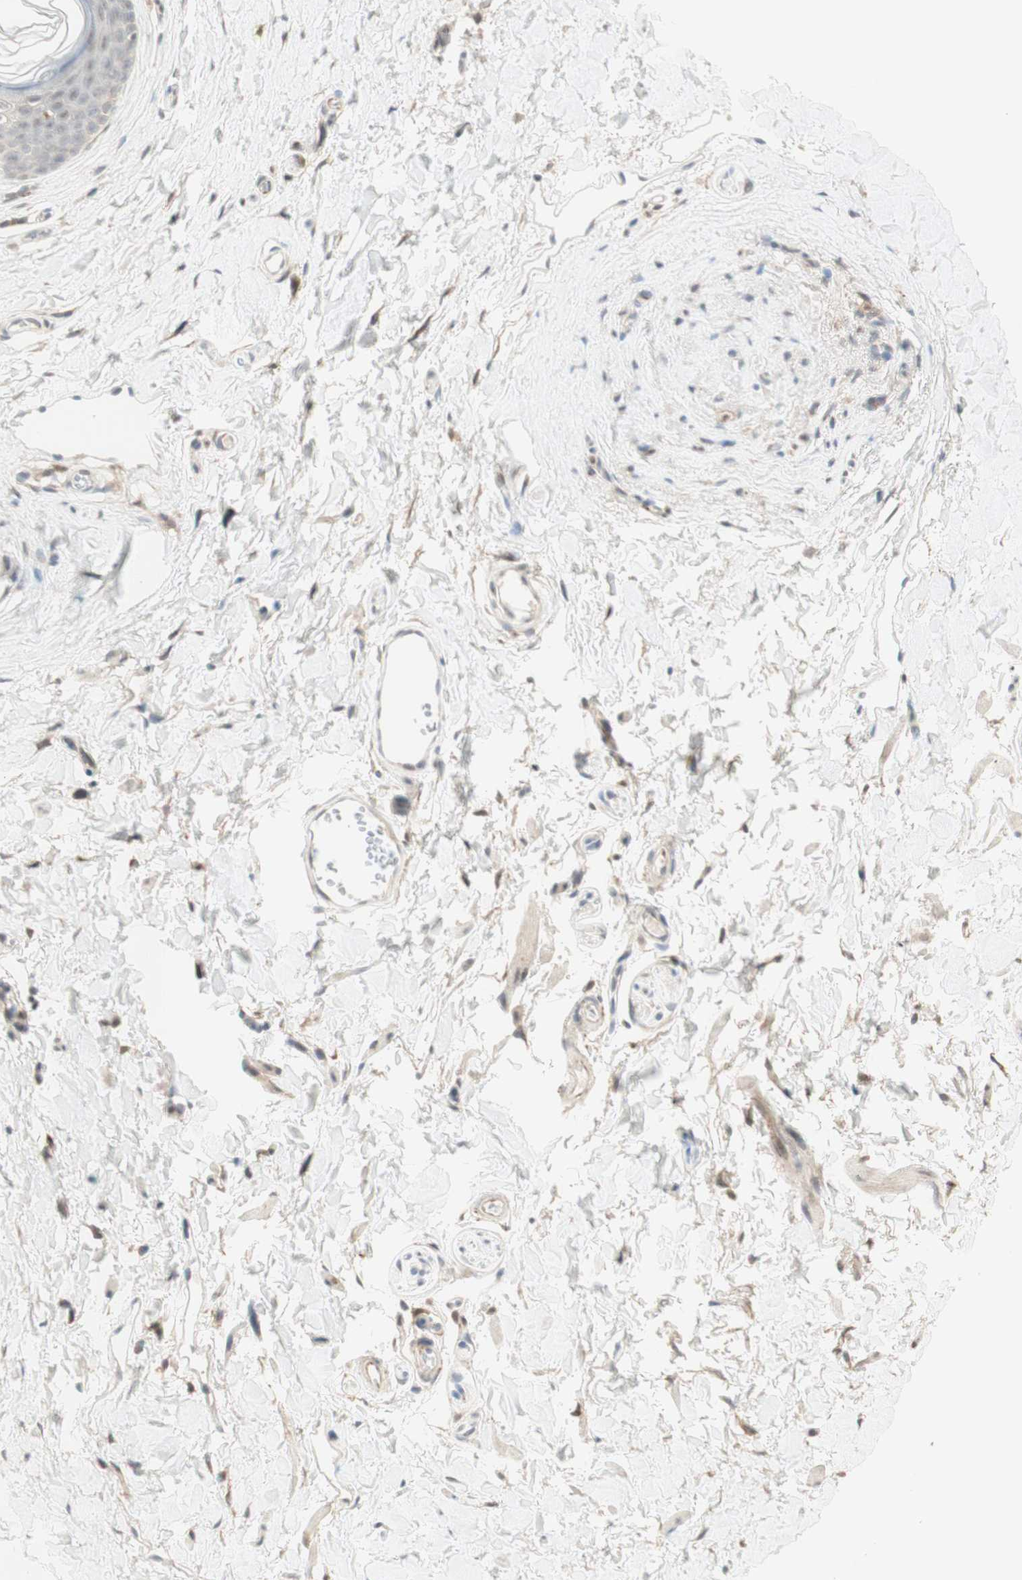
{"staining": {"intensity": "weak", "quantity": "<25%", "location": "cytoplasmic/membranous"}, "tissue": "skin", "cell_type": "Epidermal cells", "image_type": "normal", "snomed": [{"axis": "morphology", "description": "Normal tissue, NOS"}, {"axis": "morphology", "description": "Inflammation, NOS"}, {"axis": "topography", "description": "Vulva"}], "caption": "Immunohistochemistry photomicrograph of normal human skin stained for a protein (brown), which demonstrates no staining in epidermal cells.", "gene": "GAPT", "patient": {"sex": "female", "age": 84}}